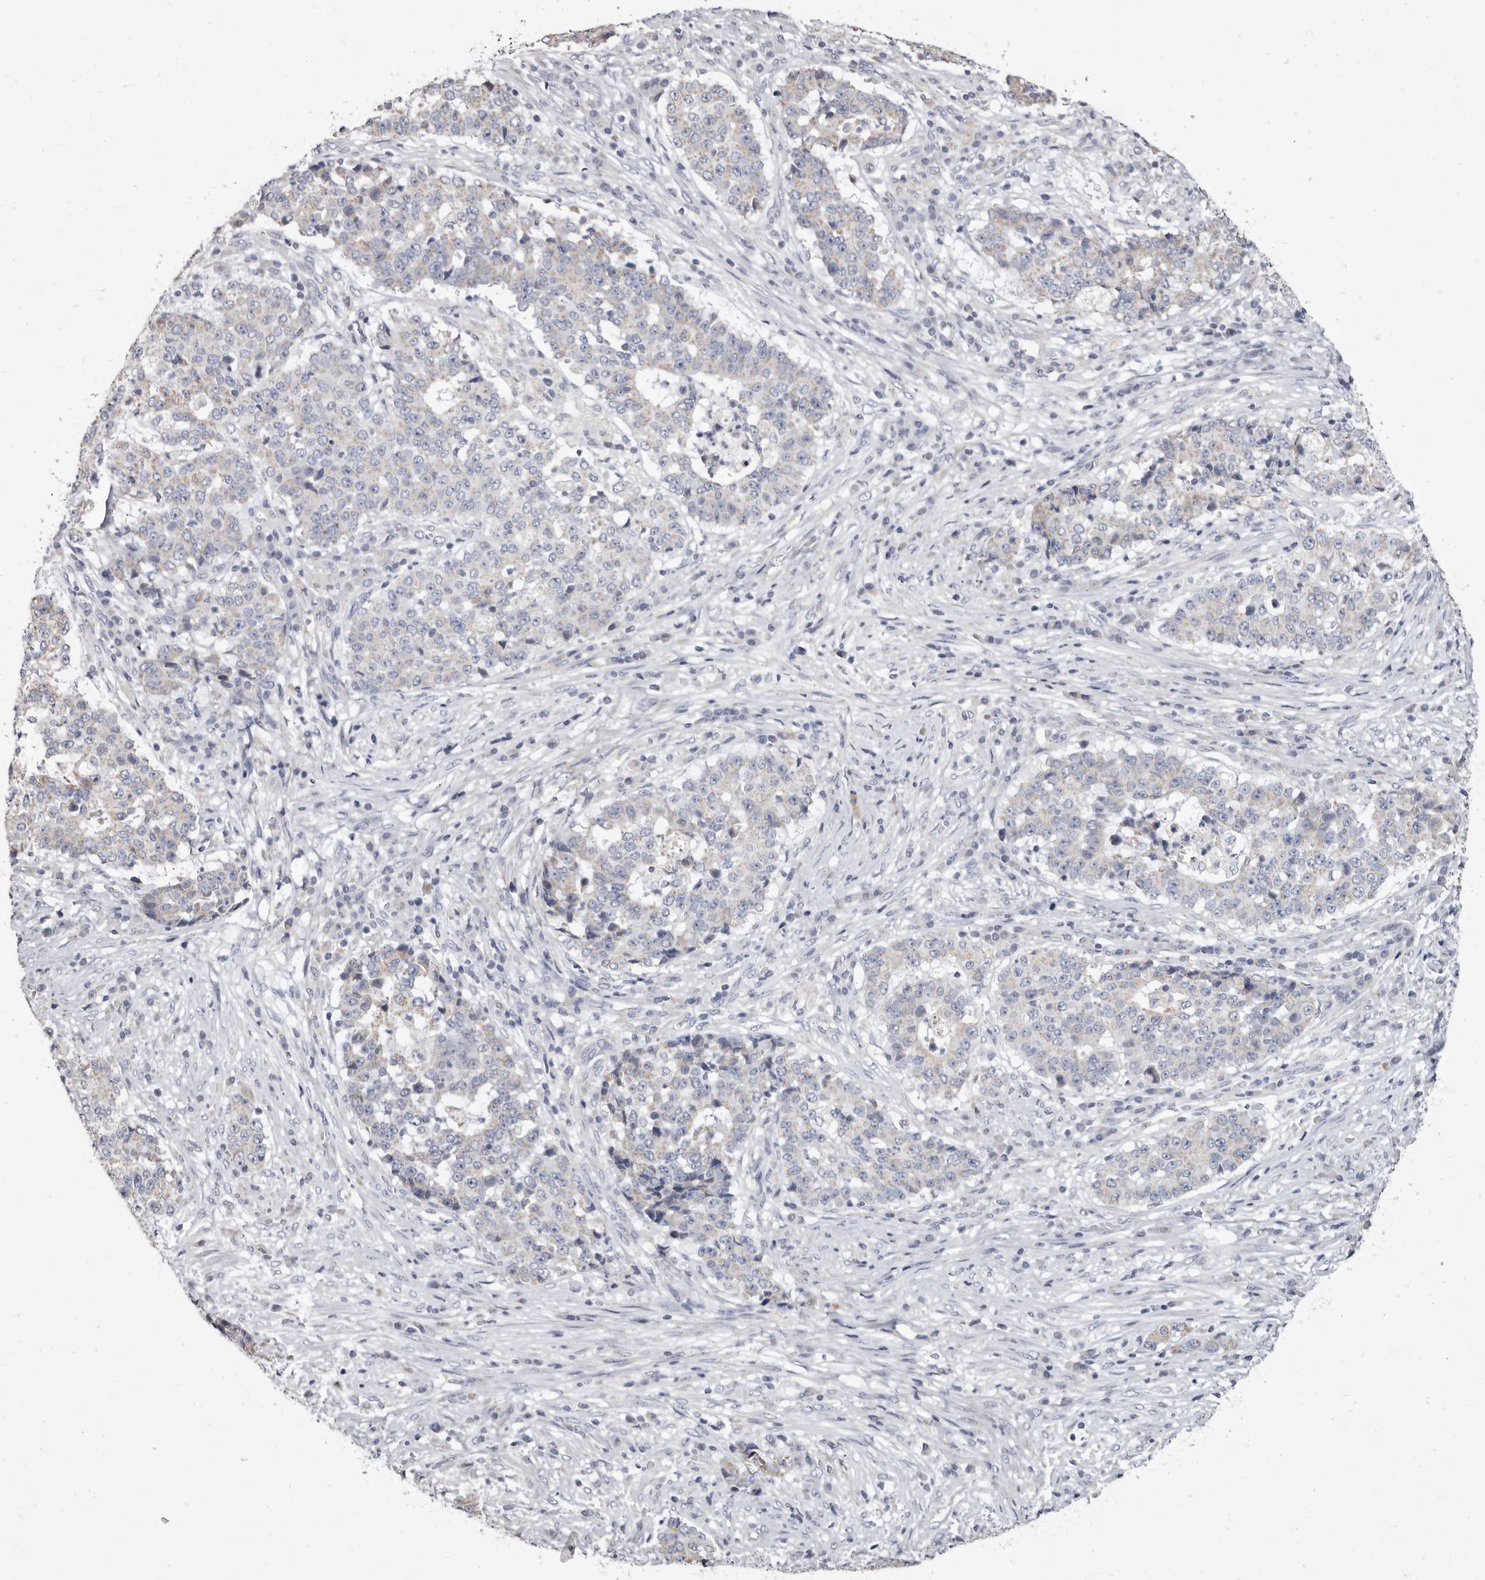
{"staining": {"intensity": "weak", "quantity": "<25%", "location": "cytoplasmic/membranous"}, "tissue": "stomach cancer", "cell_type": "Tumor cells", "image_type": "cancer", "snomed": [{"axis": "morphology", "description": "Adenocarcinoma, NOS"}, {"axis": "topography", "description": "Stomach"}], "caption": "This is an immunohistochemistry image of stomach adenocarcinoma. There is no staining in tumor cells.", "gene": "CYP2E1", "patient": {"sex": "male", "age": 59}}